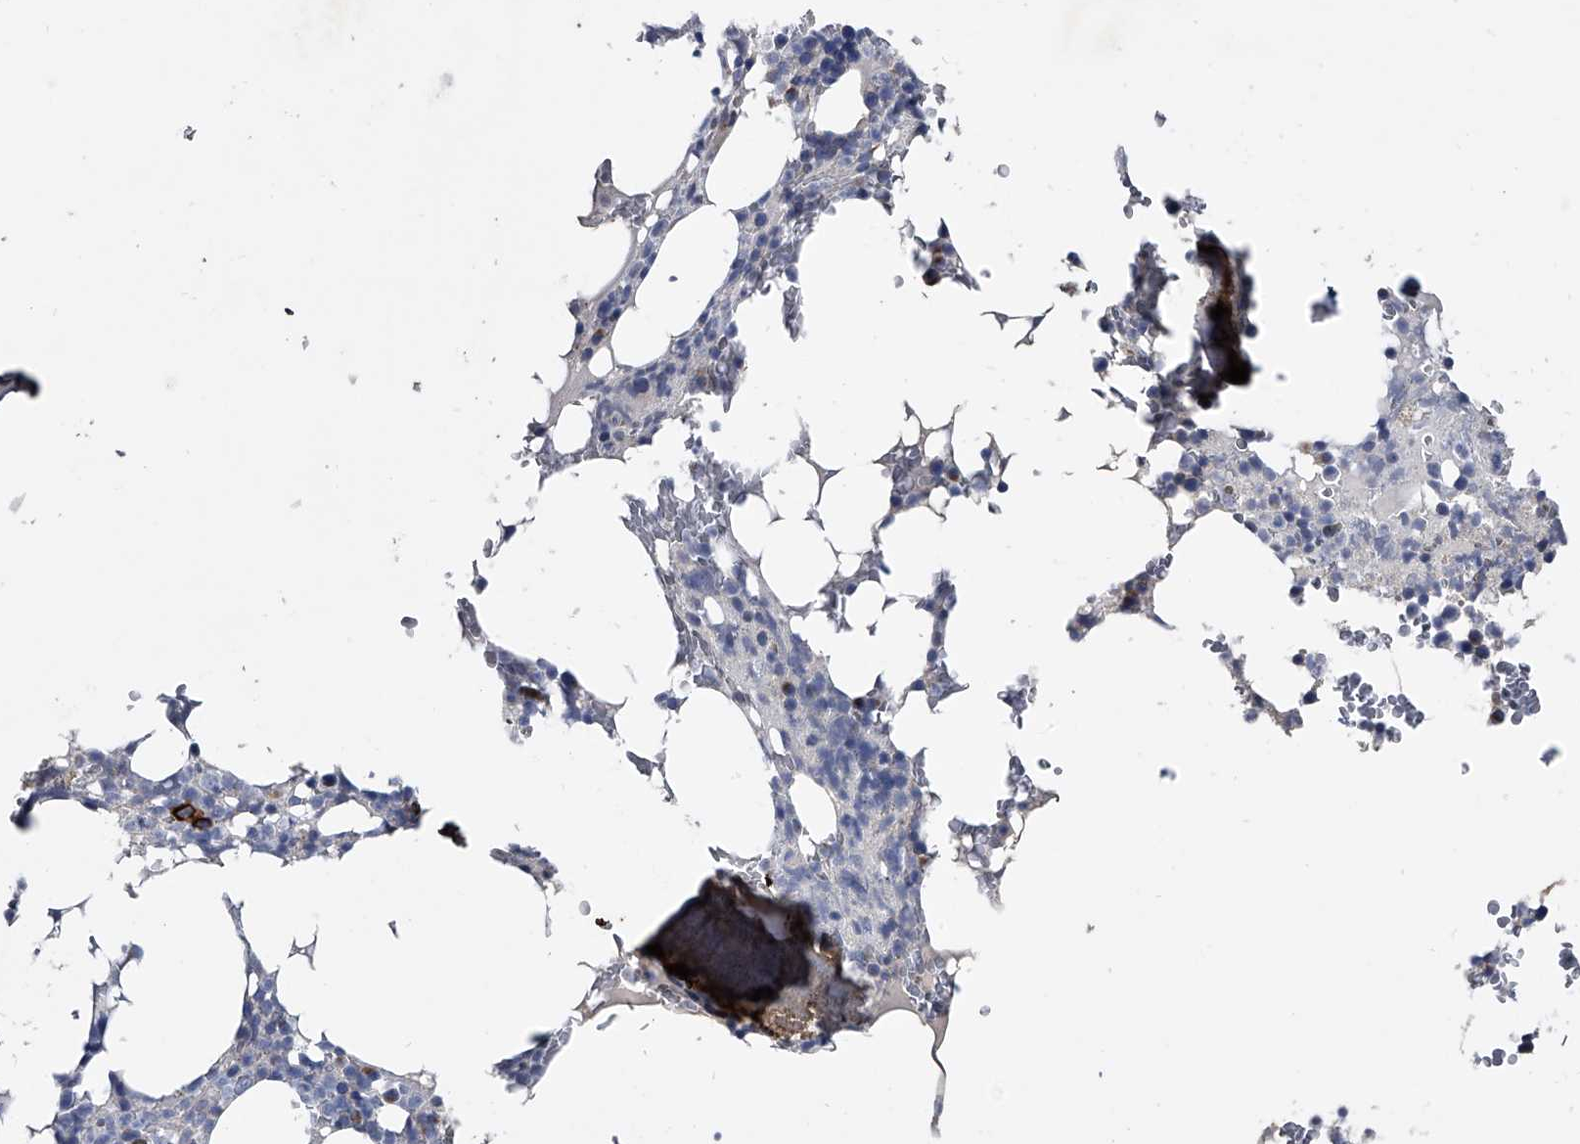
{"staining": {"intensity": "moderate", "quantity": "<25%", "location": "cytoplasmic/membranous"}, "tissue": "bone marrow", "cell_type": "Hematopoietic cells", "image_type": "normal", "snomed": [{"axis": "morphology", "description": "Normal tissue, NOS"}, {"axis": "topography", "description": "Bone marrow"}], "caption": "Brown immunohistochemical staining in normal human bone marrow exhibits moderate cytoplasmic/membranous positivity in about <25% of hematopoietic cells. (DAB (3,3'-diaminobenzidine) = brown stain, brightfield microscopy at high magnification).", "gene": "SPP1", "patient": {"sex": "male", "age": 58}}